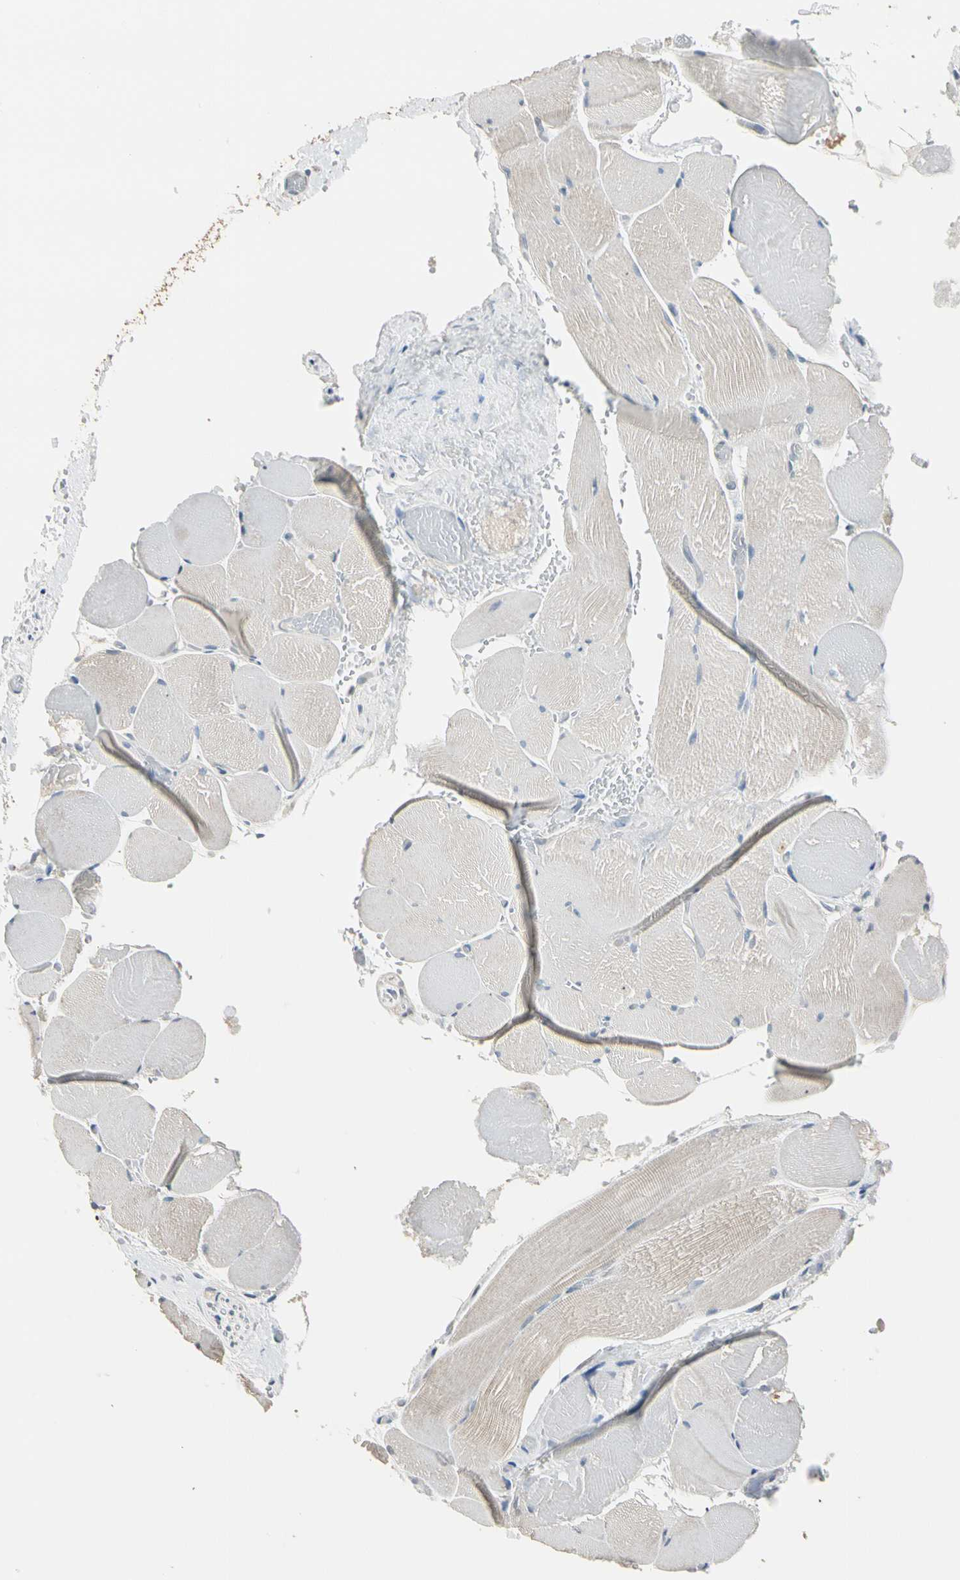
{"staining": {"intensity": "weak", "quantity": "<25%", "location": "cytoplasmic/membranous"}, "tissue": "skeletal muscle", "cell_type": "Myocytes", "image_type": "normal", "snomed": [{"axis": "morphology", "description": "Normal tissue, NOS"}, {"axis": "topography", "description": "Skeletal muscle"}, {"axis": "topography", "description": "Soft tissue"}], "caption": "There is no significant expression in myocytes of skeletal muscle. (Immunohistochemistry, brightfield microscopy, high magnification).", "gene": "MAP3K7", "patient": {"sex": "female", "age": 58}}